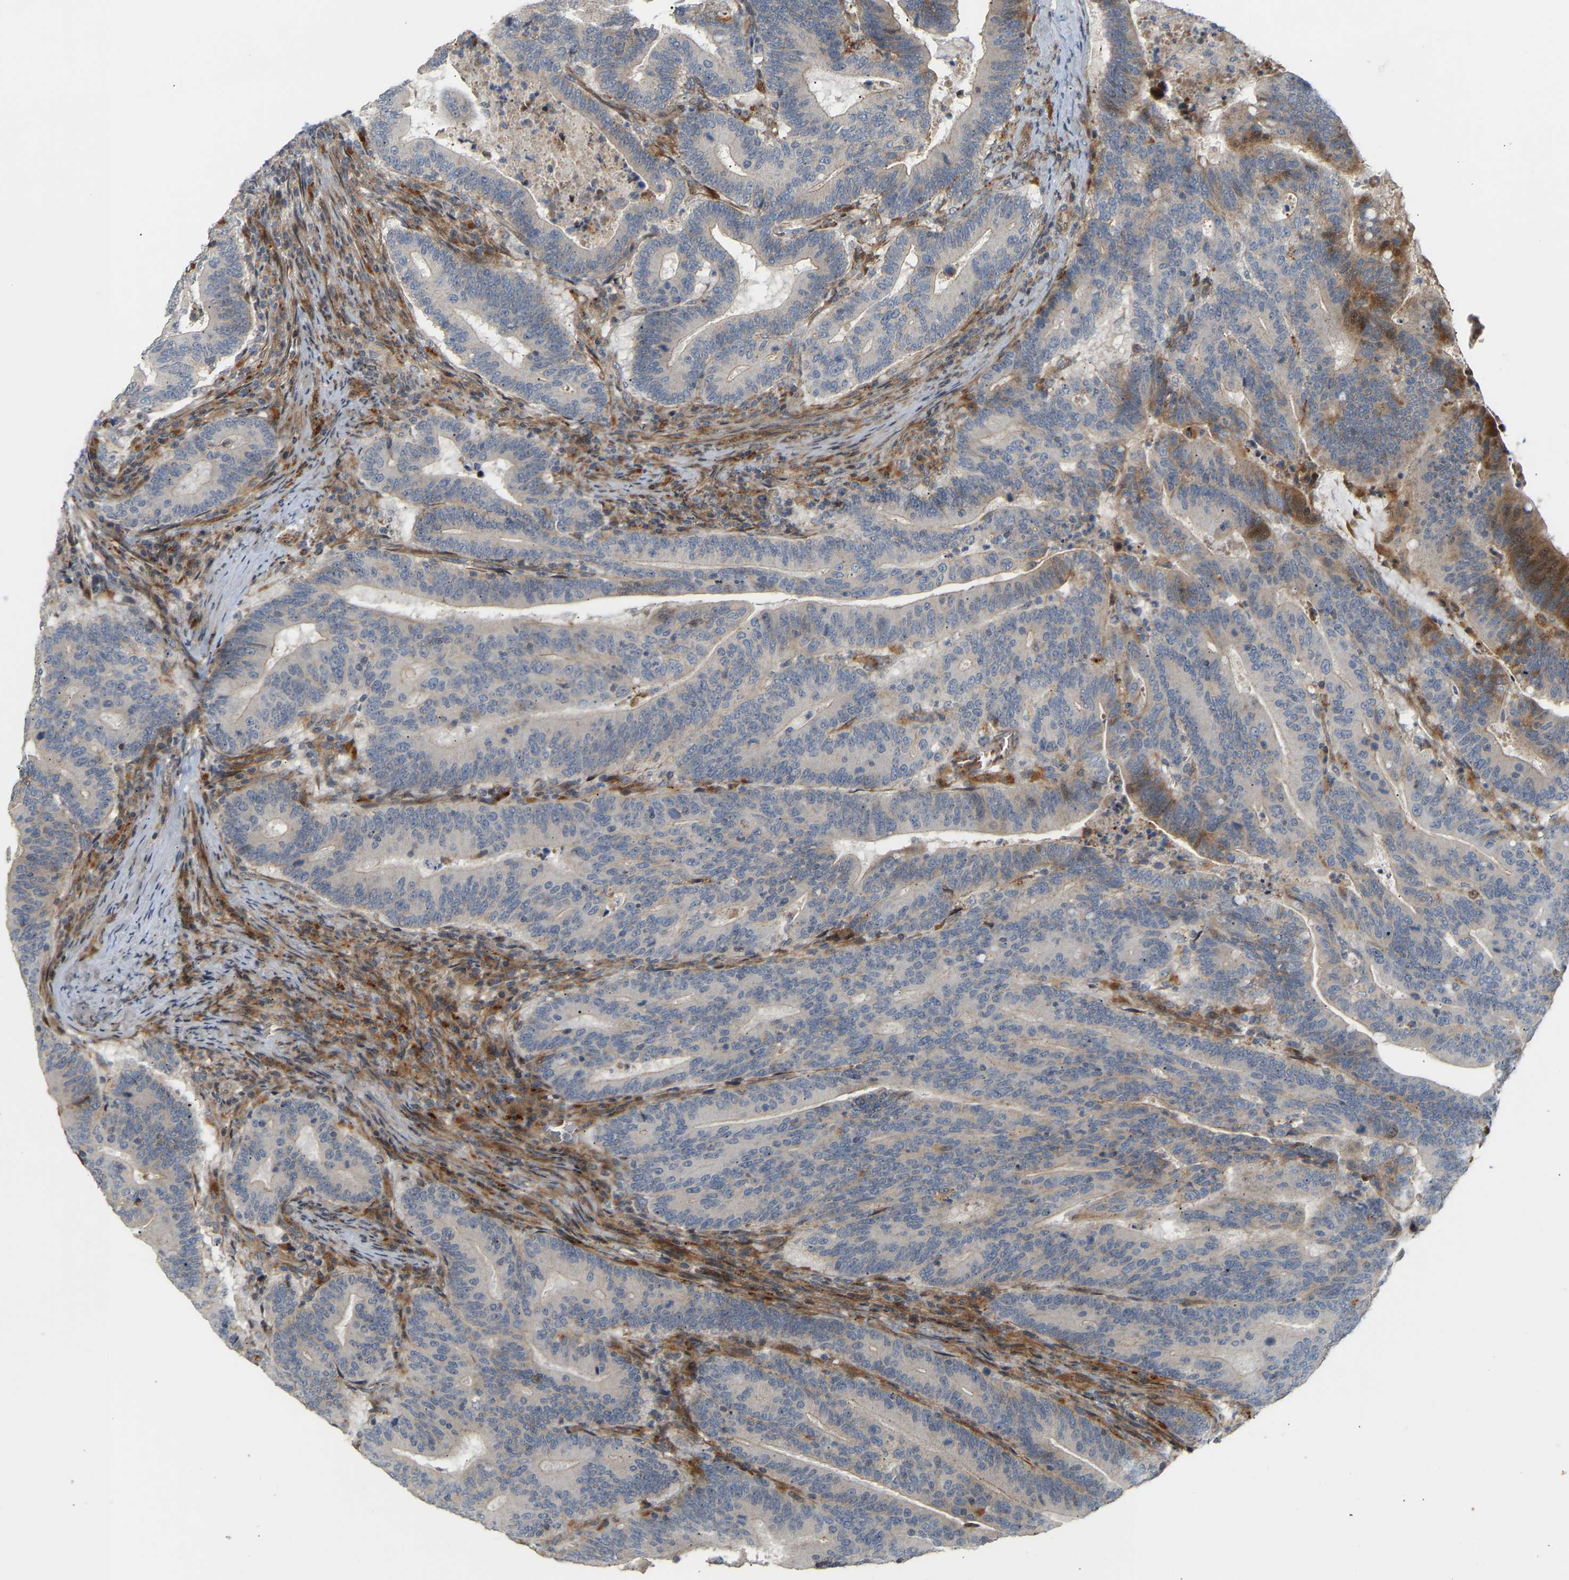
{"staining": {"intensity": "moderate", "quantity": "25%-75%", "location": "cytoplasmic/membranous"}, "tissue": "colorectal cancer", "cell_type": "Tumor cells", "image_type": "cancer", "snomed": [{"axis": "morphology", "description": "Adenocarcinoma, NOS"}, {"axis": "topography", "description": "Colon"}], "caption": "Protein positivity by immunohistochemistry (IHC) reveals moderate cytoplasmic/membranous staining in about 25%-75% of tumor cells in colorectal cancer. The staining is performed using DAB brown chromogen to label protein expression. The nuclei are counter-stained blue using hematoxylin.", "gene": "POGLUT2", "patient": {"sex": "female", "age": 66}}